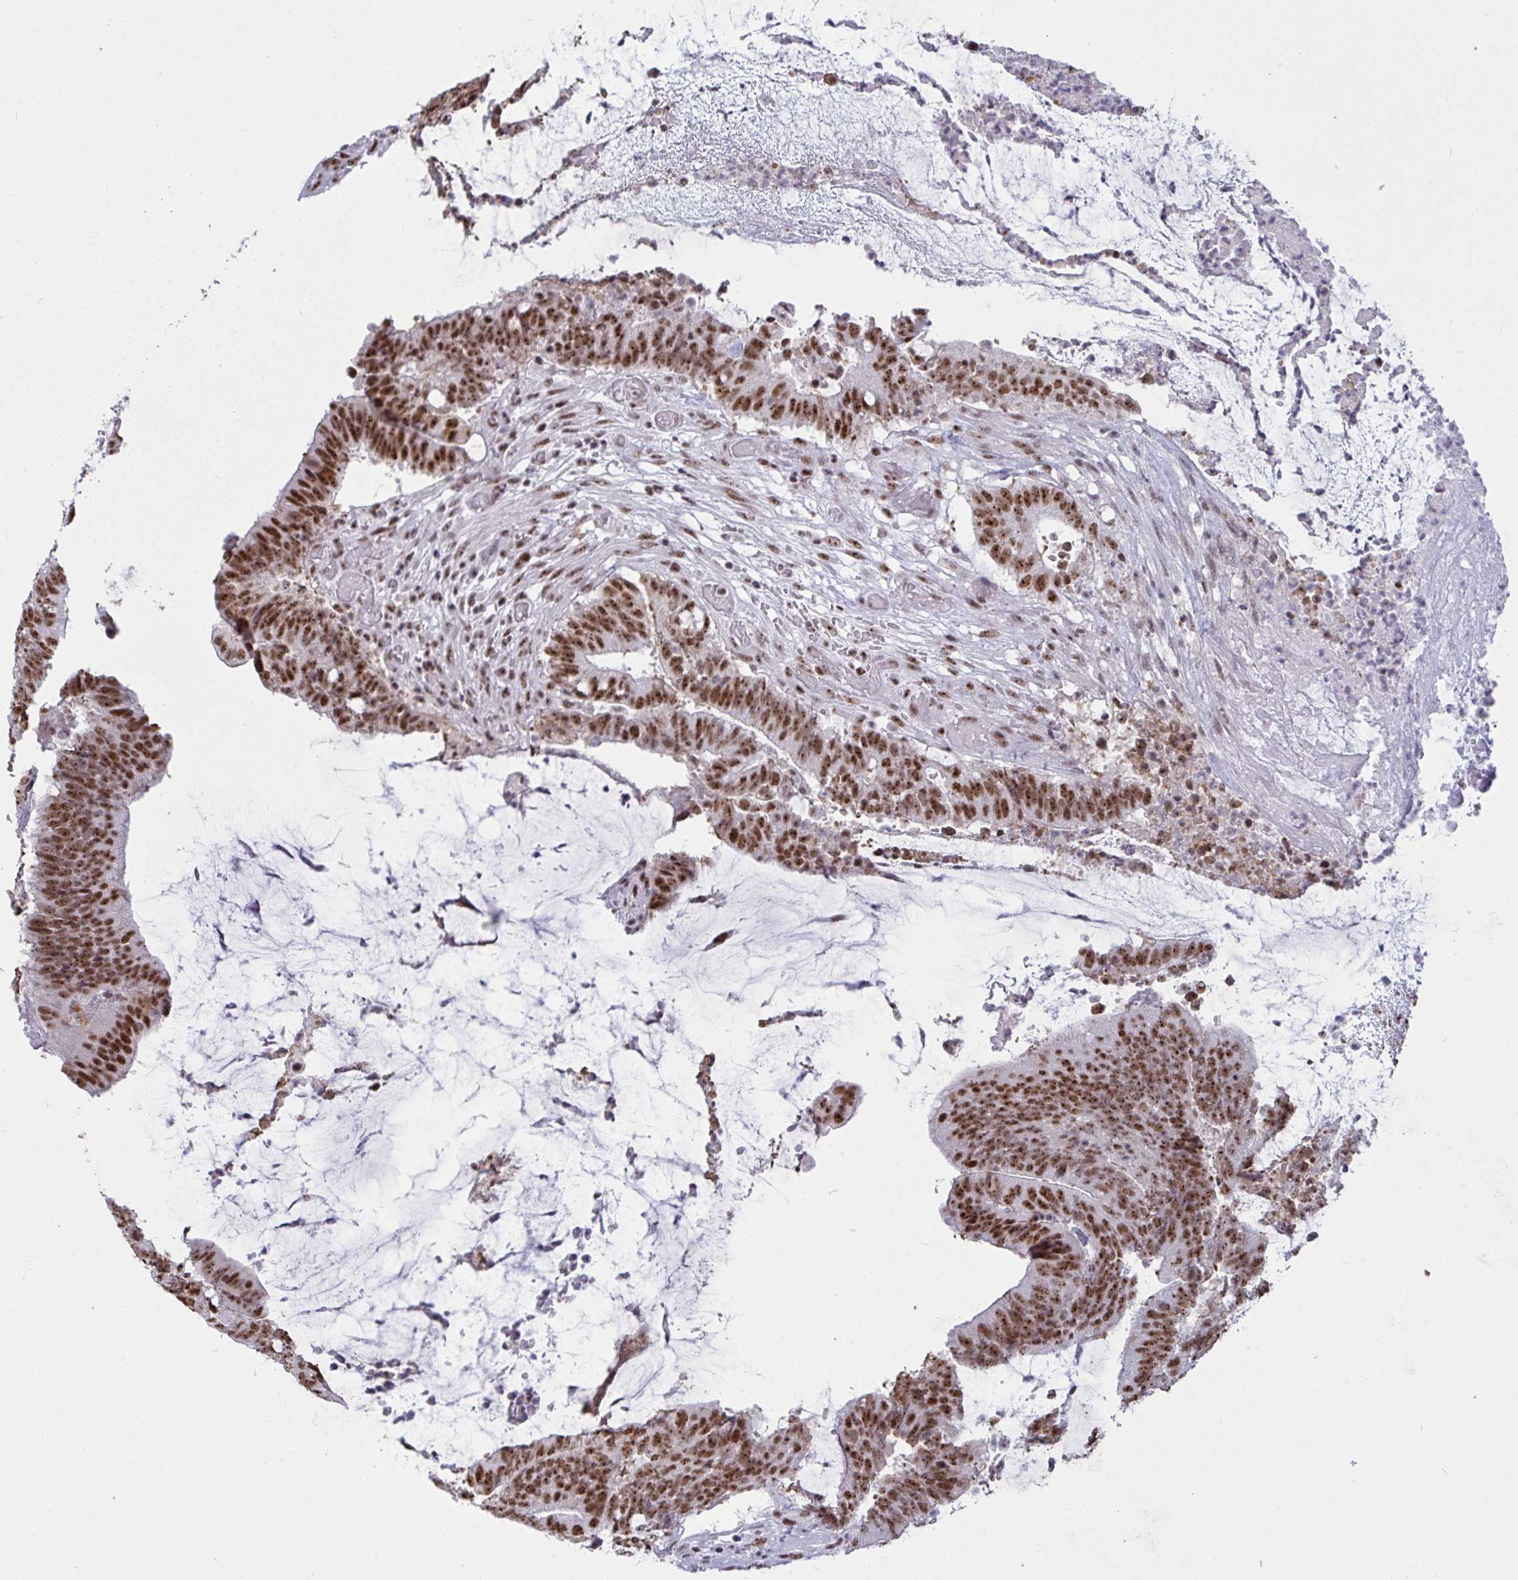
{"staining": {"intensity": "moderate", "quantity": ">75%", "location": "nuclear"}, "tissue": "colorectal cancer", "cell_type": "Tumor cells", "image_type": "cancer", "snomed": [{"axis": "morphology", "description": "Adenocarcinoma, NOS"}, {"axis": "topography", "description": "Colon"}], "caption": "IHC (DAB (3,3'-diaminobenzidine)) staining of human colorectal adenocarcinoma demonstrates moderate nuclear protein expression in approximately >75% of tumor cells.", "gene": "SUPT16H", "patient": {"sex": "female", "age": 43}}